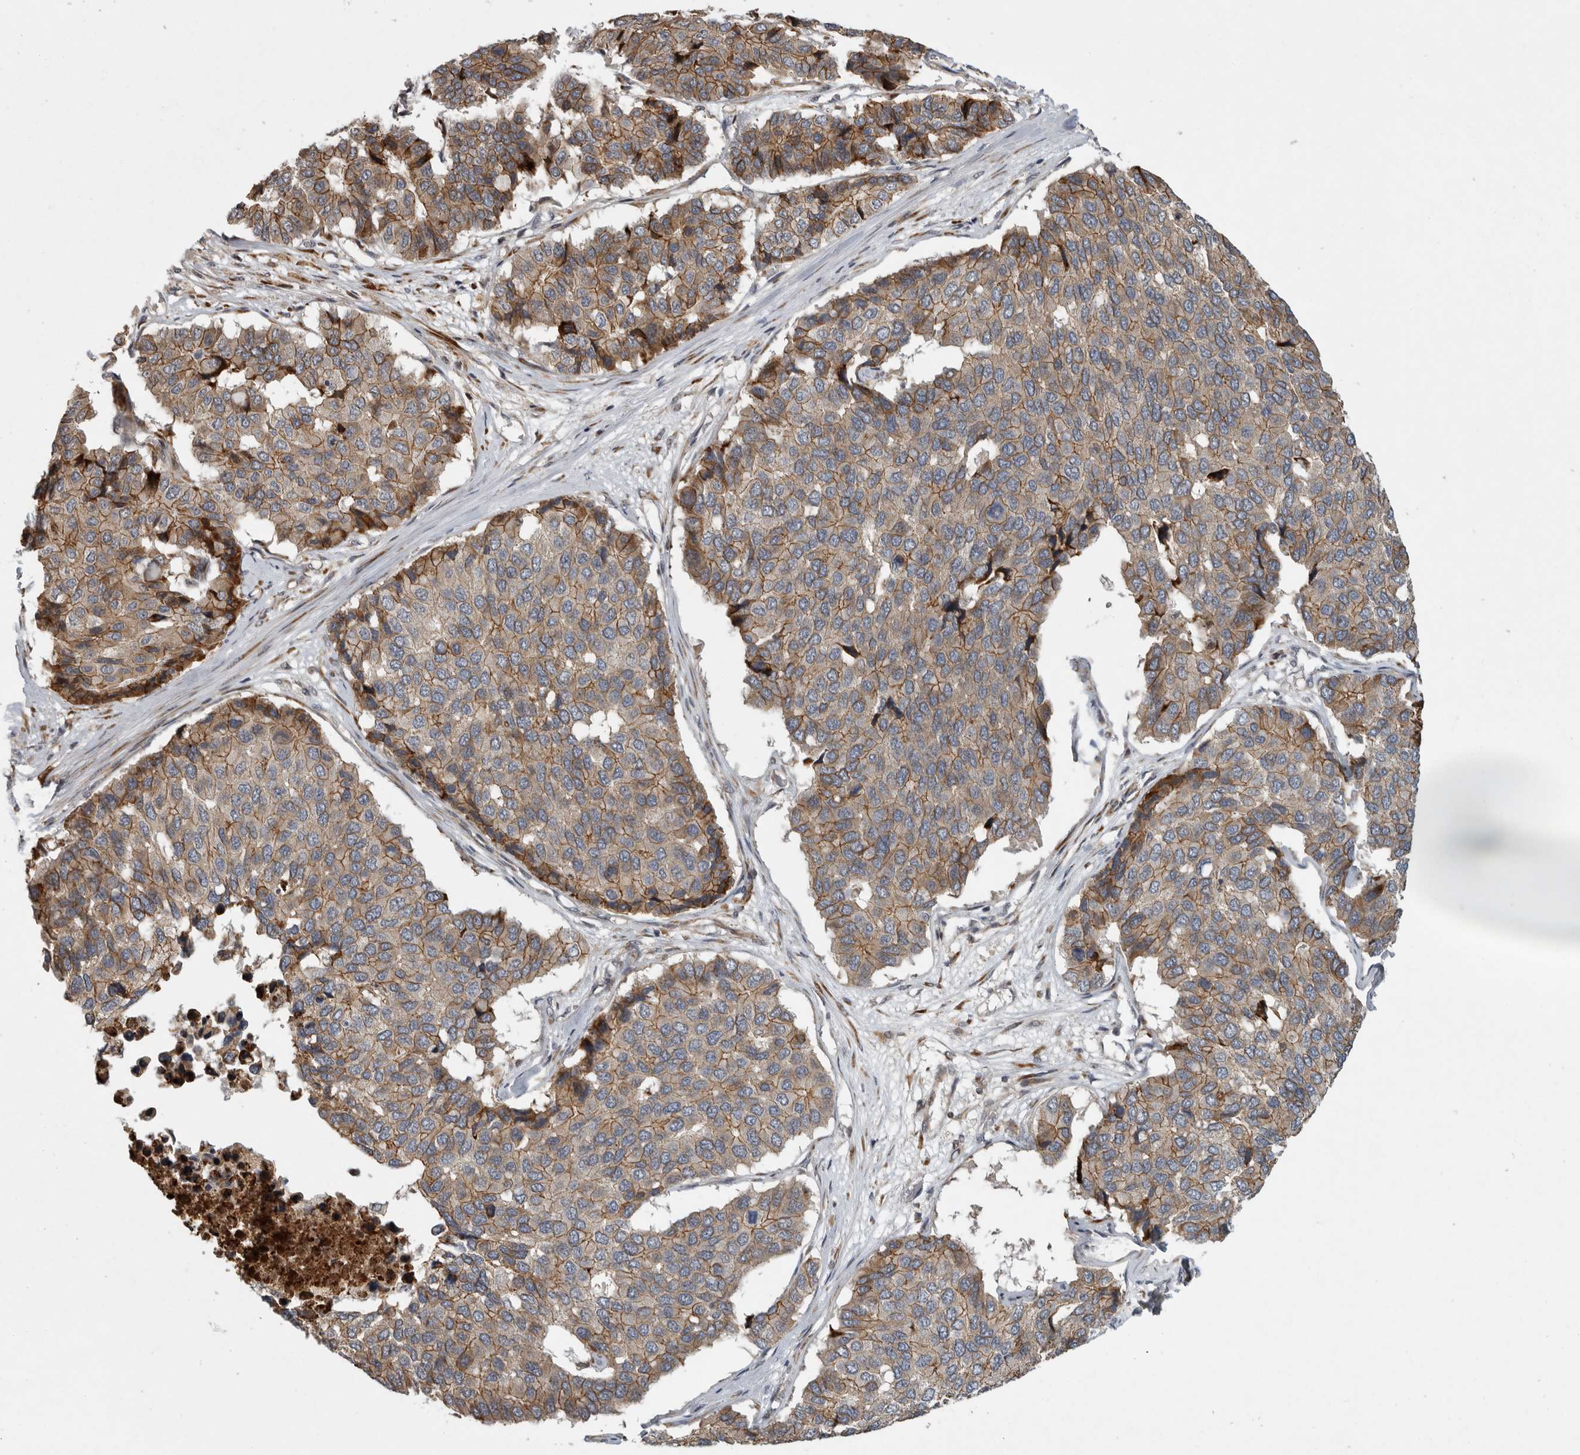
{"staining": {"intensity": "moderate", "quantity": ">75%", "location": "cytoplasmic/membranous"}, "tissue": "pancreatic cancer", "cell_type": "Tumor cells", "image_type": "cancer", "snomed": [{"axis": "morphology", "description": "Adenocarcinoma, NOS"}, {"axis": "topography", "description": "Pancreas"}], "caption": "A micrograph of human pancreatic adenocarcinoma stained for a protein displays moderate cytoplasmic/membranous brown staining in tumor cells.", "gene": "MPDZ", "patient": {"sex": "male", "age": 50}}